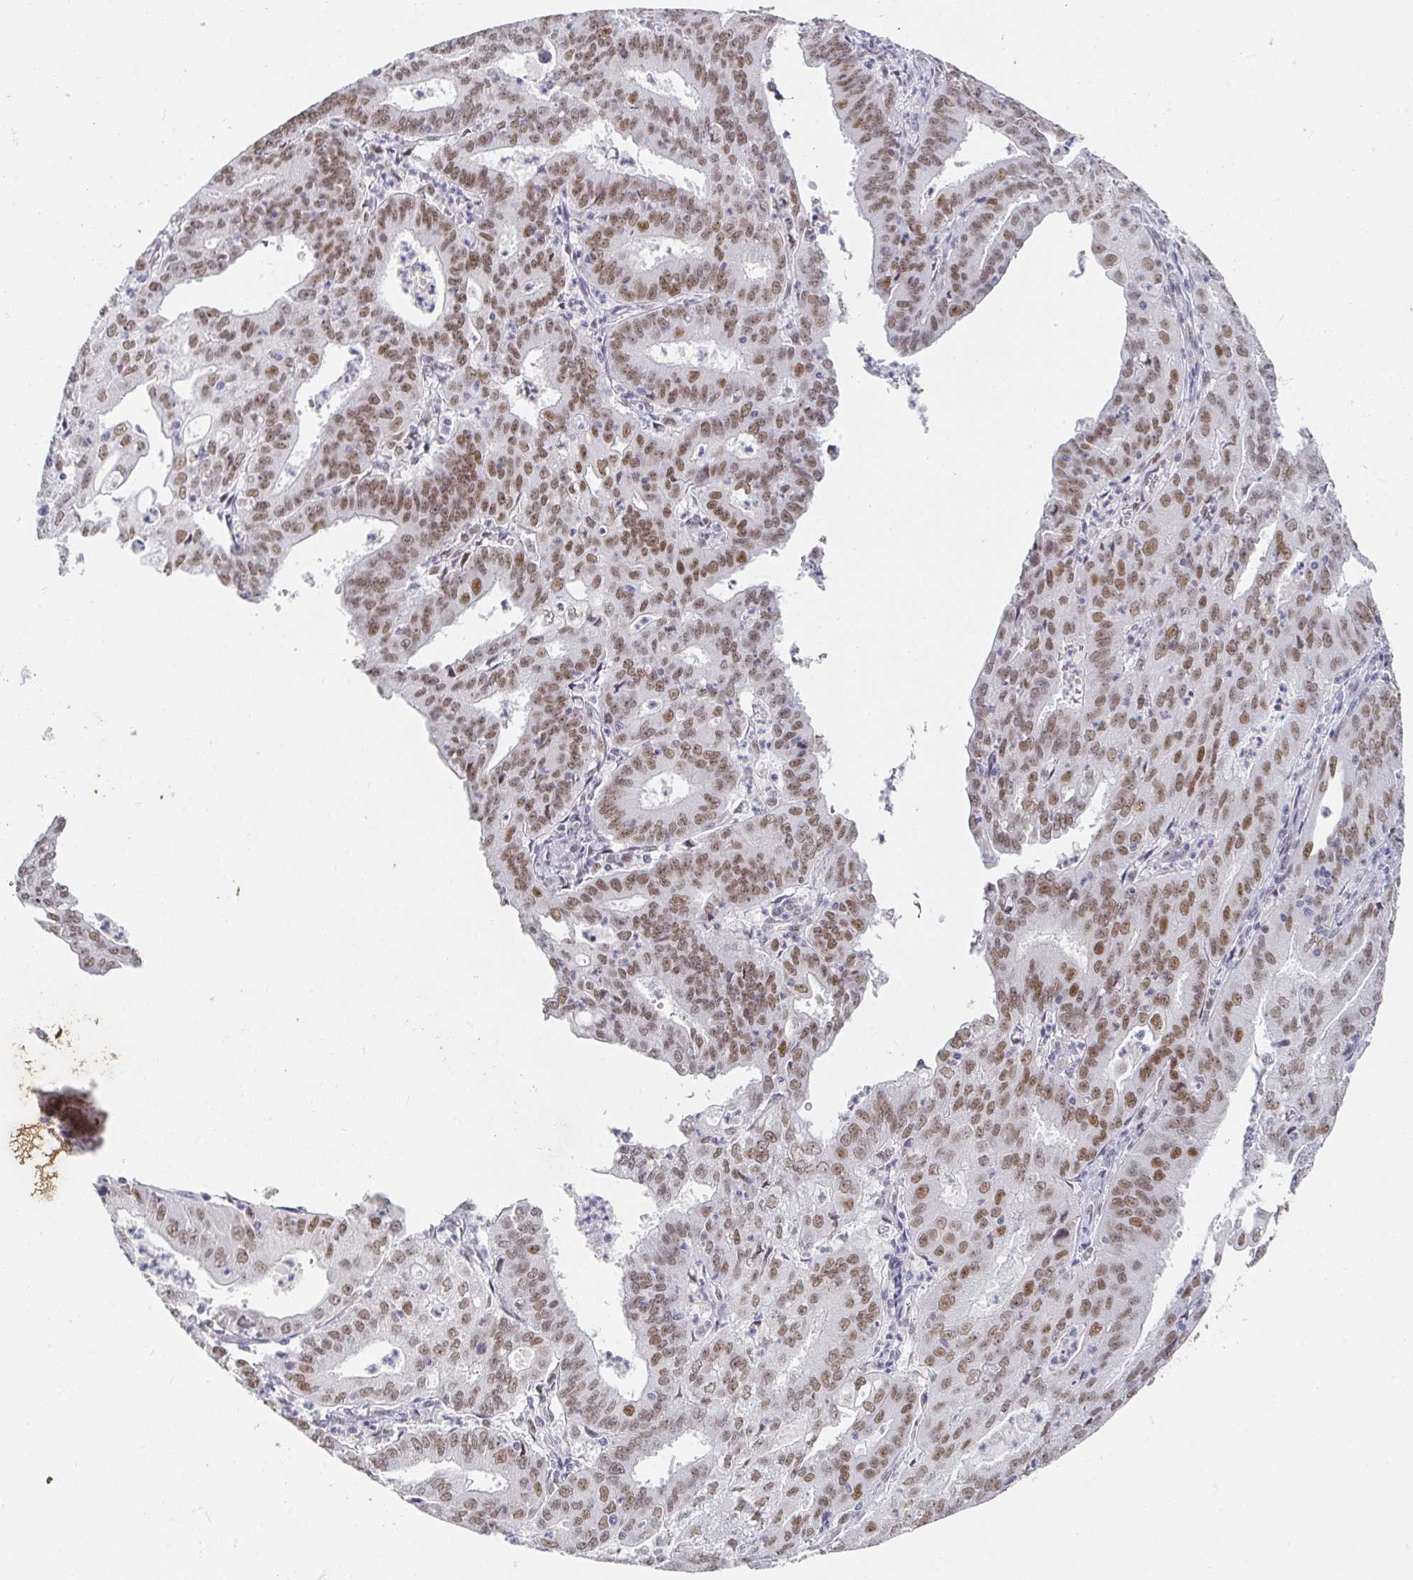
{"staining": {"intensity": "moderate", "quantity": ">75%", "location": "nuclear"}, "tissue": "cervical cancer", "cell_type": "Tumor cells", "image_type": "cancer", "snomed": [{"axis": "morphology", "description": "Adenocarcinoma, NOS"}, {"axis": "topography", "description": "Cervix"}], "caption": "This histopathology image displays IHC staining of cervical cancer, with medium moderate nuclear staining in about >75% of tumor cells.", "gene": "RCOR1", "patient": {"sex": "female", "age": 56}}